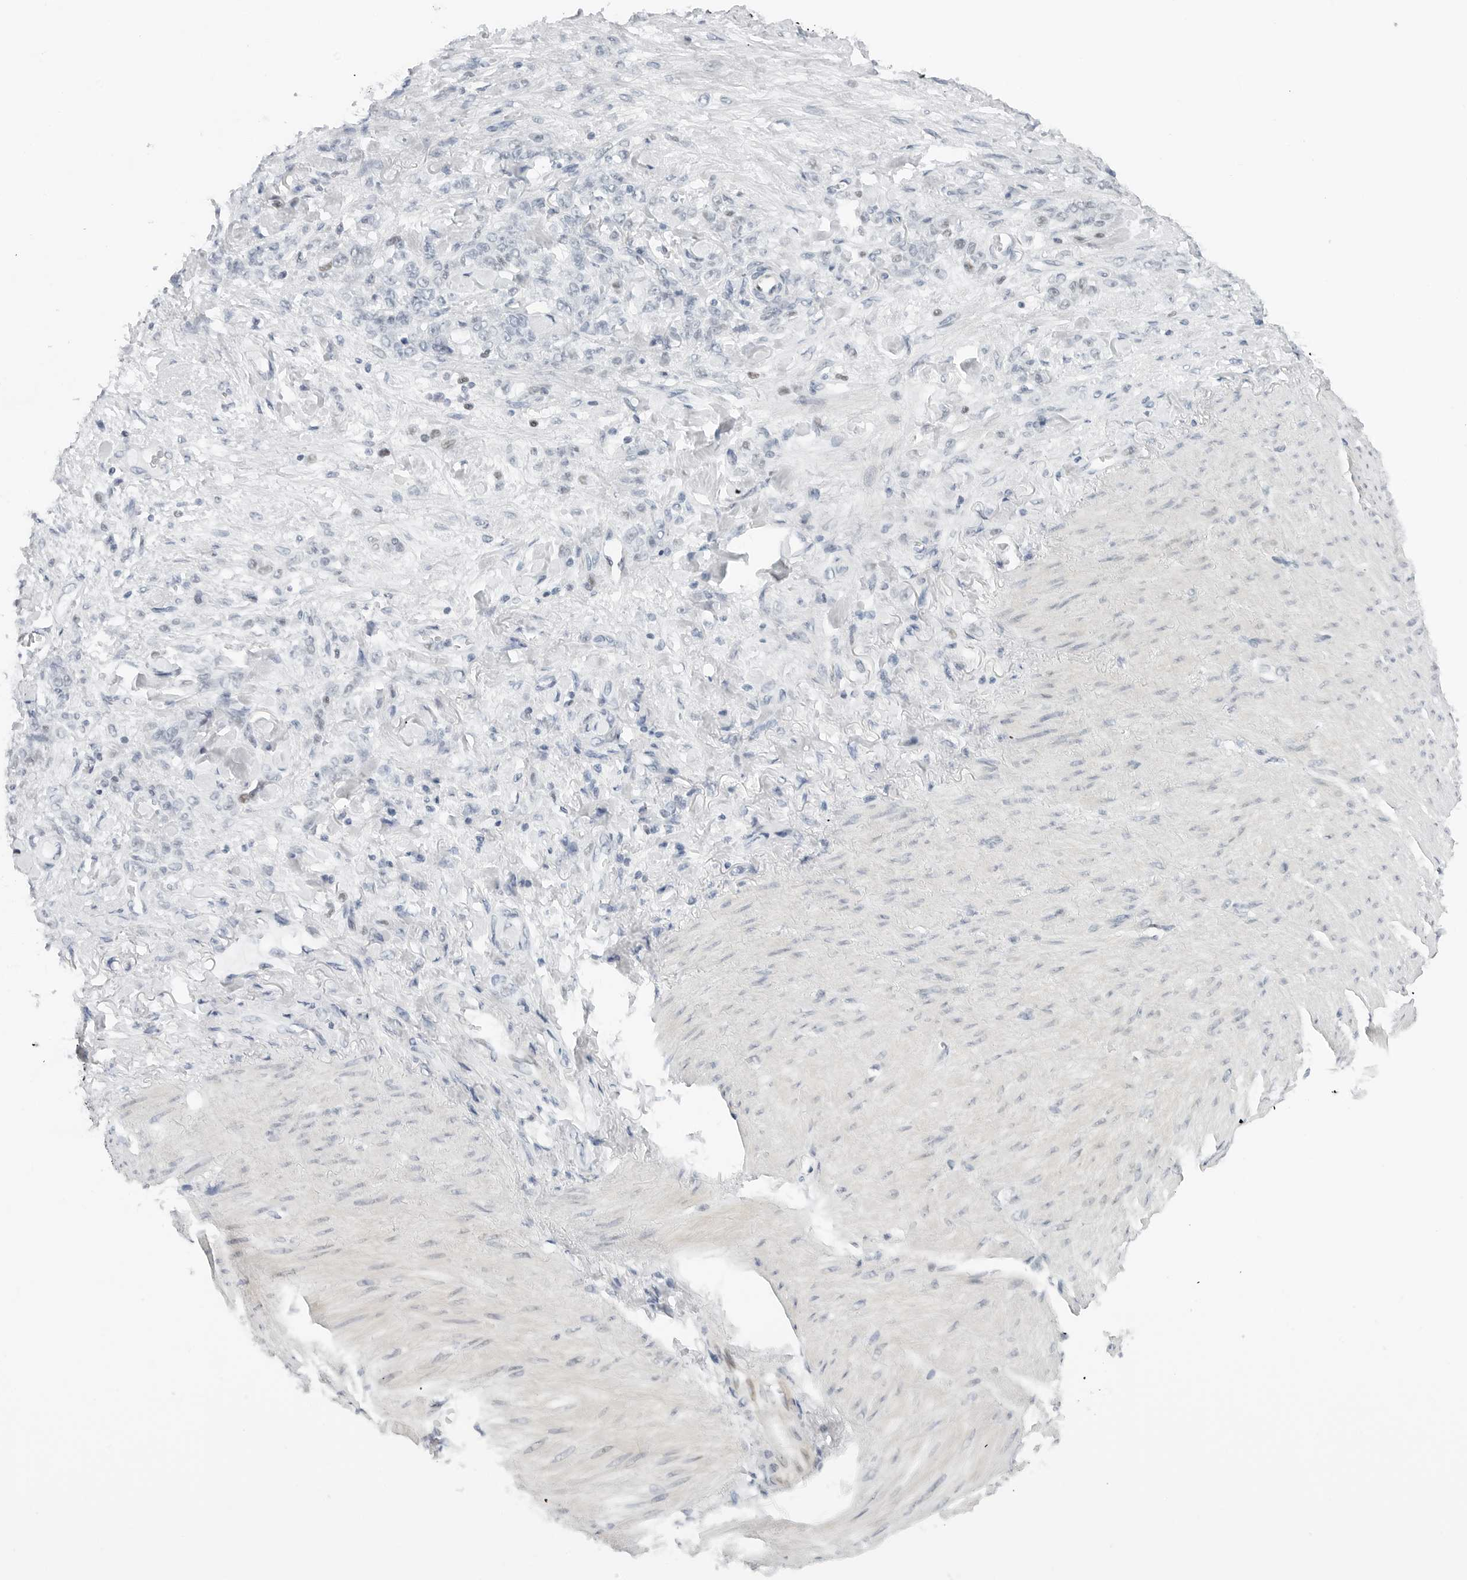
{"staining": {"intensity": "negative", "quantity": "none", "location": "none"}, "tissue": "stomach cancer", "cell_type": "Tumor cells", "image_type": "cancer", "snomed": [{"axis": "morphology", "description": "Normal tissue, NOS"}, {"axis": "morphology", "description": "Adenocarcinoma, NOS"}, {"axis": "topography", "description": "Stomach"}], "caption": "Immunohistochemistry of stomach adenocarcinoma exhibits no staining in tumor cells. The staining was performed using DAB (3,3'-diaminobenzidine) to visualize the protein expression in brown, while the nuclei were stained in blue with hematoxylin (Magnification: 20x).", "gene": "NTMT2", "patient": {"sex": "male", "age": 82}}